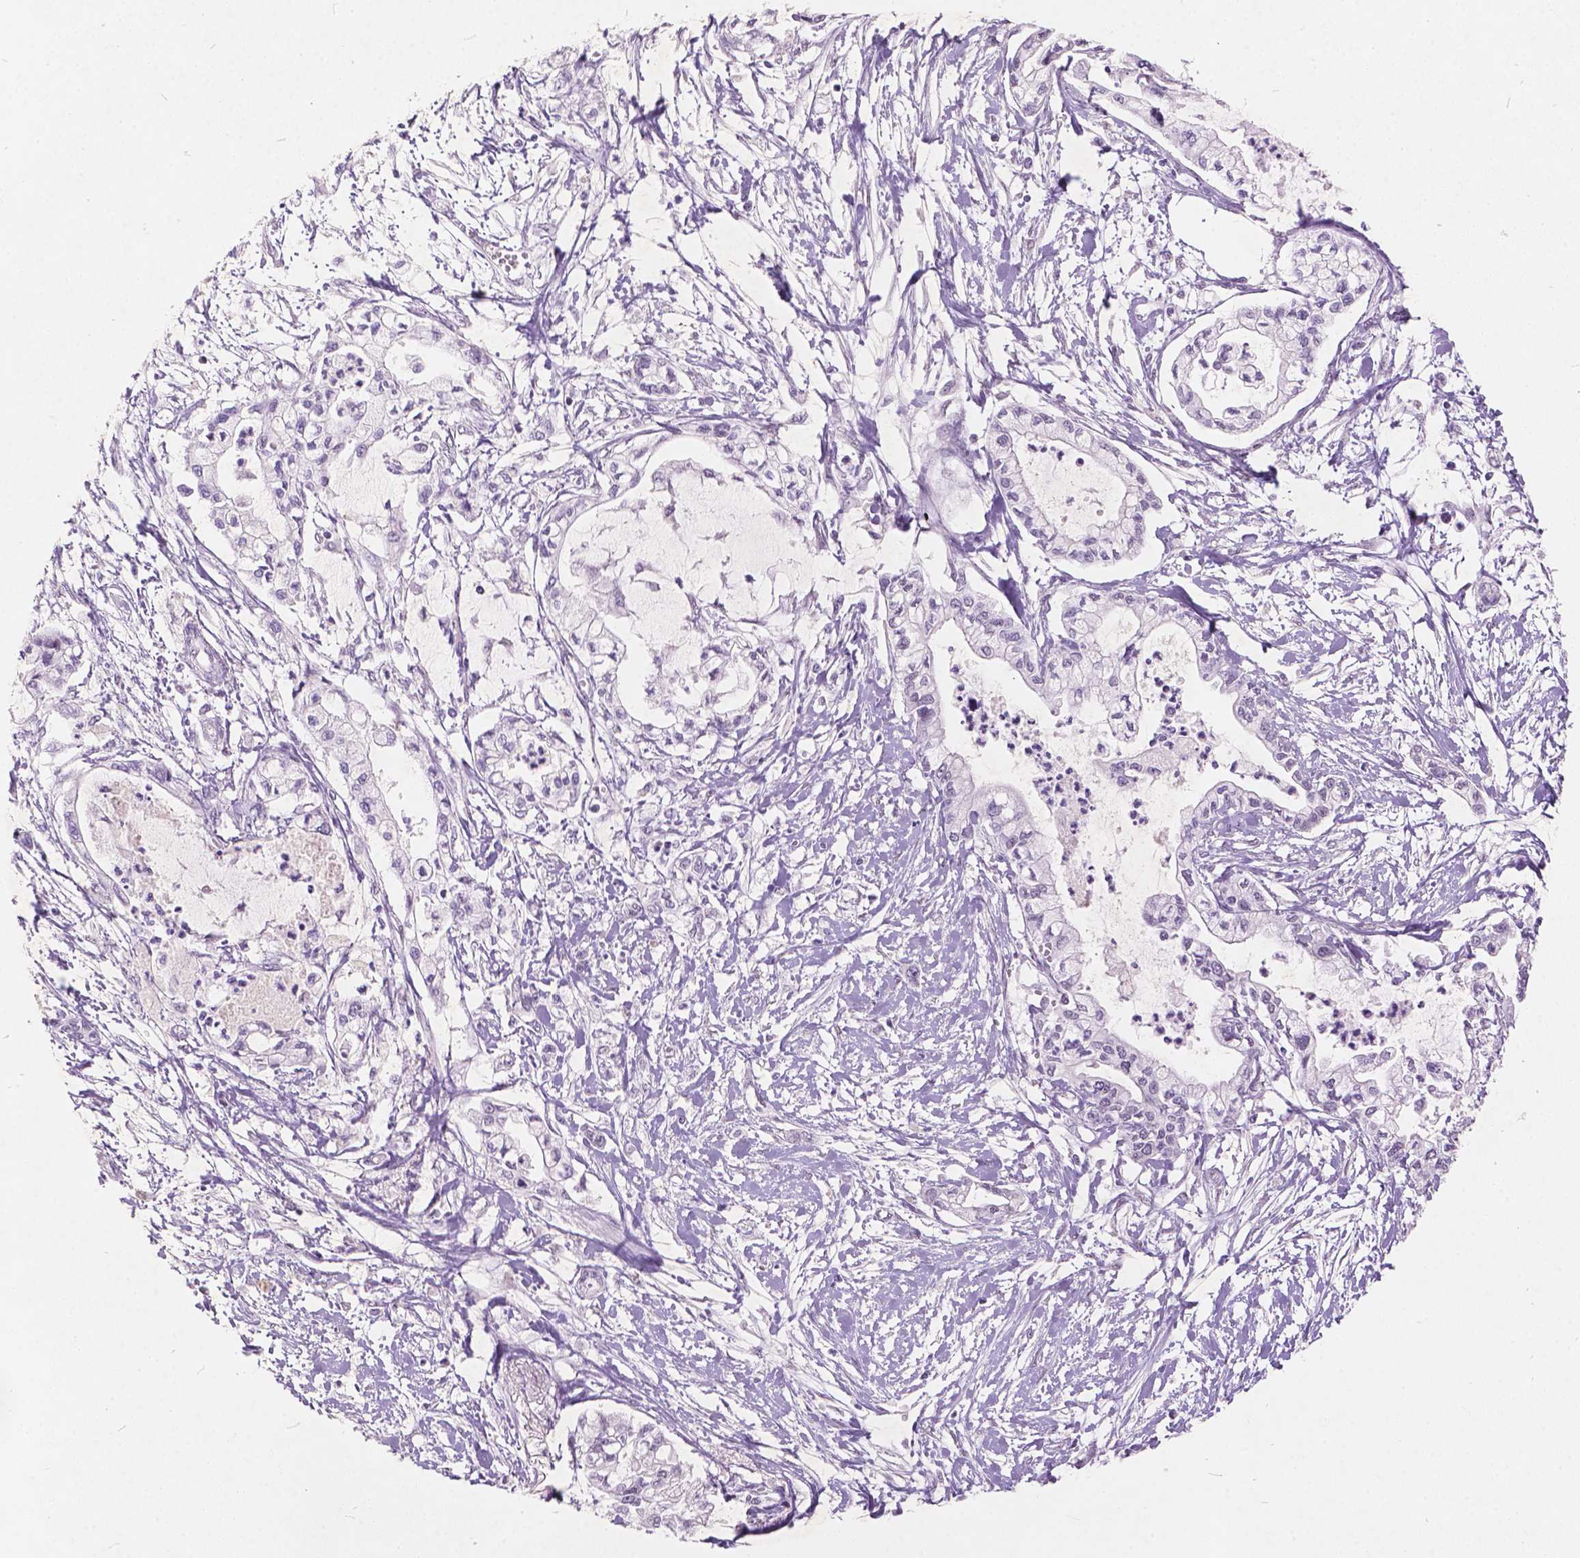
{"staining": {"intensity": "negative", "quantity": "none", "location": "none"}, "tissue": "pancreatic cancer", "cell_type": "Tumor cells", "image_type": "cancer", "snomed": [{"axis": "morphology", "description": "Adenocarcinoma, NOS"}, {"axis": "topography", "description": "Pancreas"}], "caption": "The image reveals no significant positivity in tumor cells of pancreatic adenocarcinoma. (DAB immunohistochemistry (IHC), high magnification).", "gene": "FAM53A", "patient": {"sex": "male", "age": 54}}